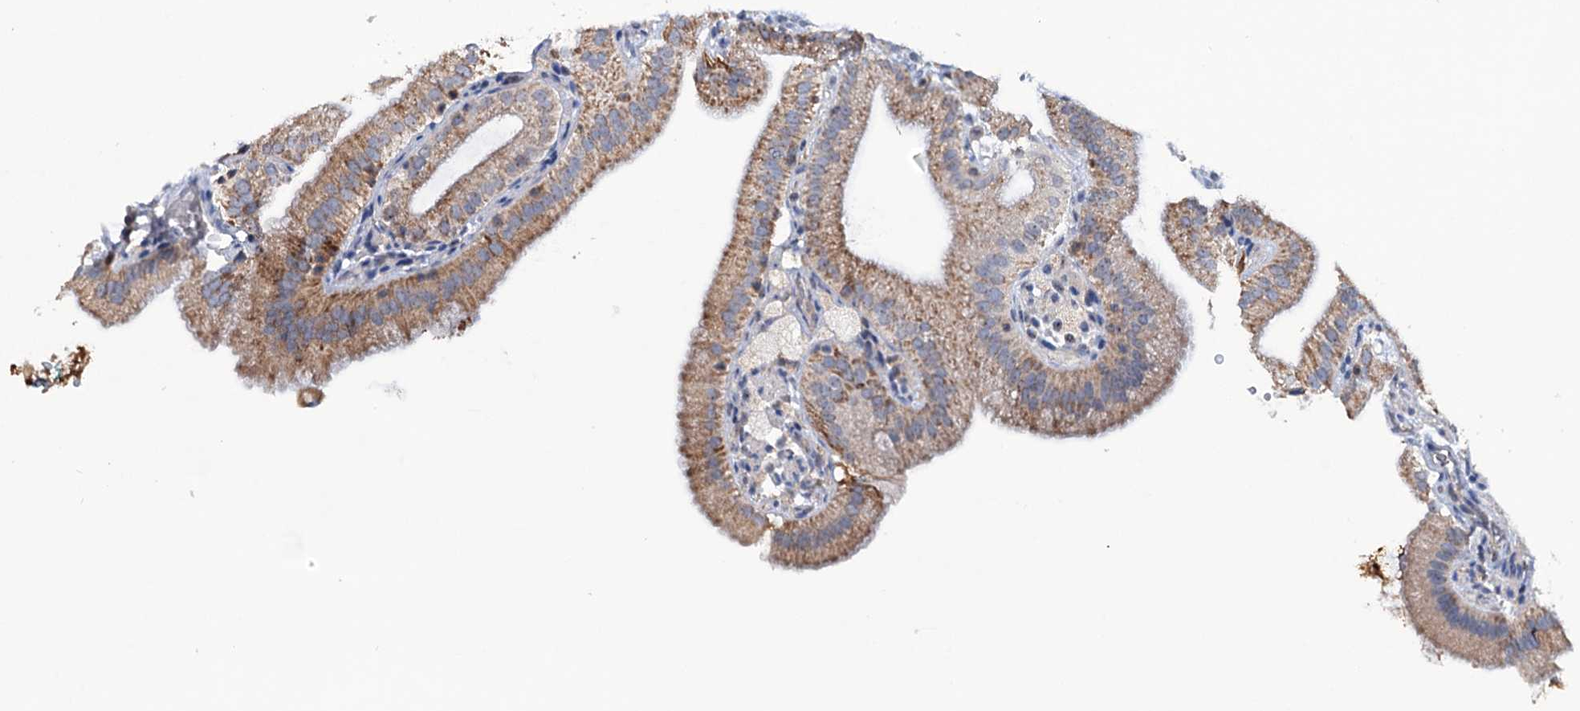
{"staining": {"intensity": "moderate", "quantity": ">75%", "location": "cytoplasmic/membranous,nuclear"}, "tissue": "gallbladder", "cell_type": "Glandular cells", "image_type": "normal", "snomed": [{"axis": "morphology", "description": "Normal tissue, NOS"}, {"axis": "topography", "description": "Gallbladder"}], "caption": "Immunohistochemistry (IHC) staining of benign gallbladder, which shows medium levels of moderate cytoplasmic/membranous,nuclear positivity in approximately >75% of glandular cells indicating moderate cytoplasmic/membranous,nuclear protein expression. The staining was performed using DAB (3,3'-diaminobenzidine) (brown) for protein detection and nuclei were counterstained in hematoxylin (blue).", "gene": "HTR3B", "patient": {"sex": "male", "age": 55}}